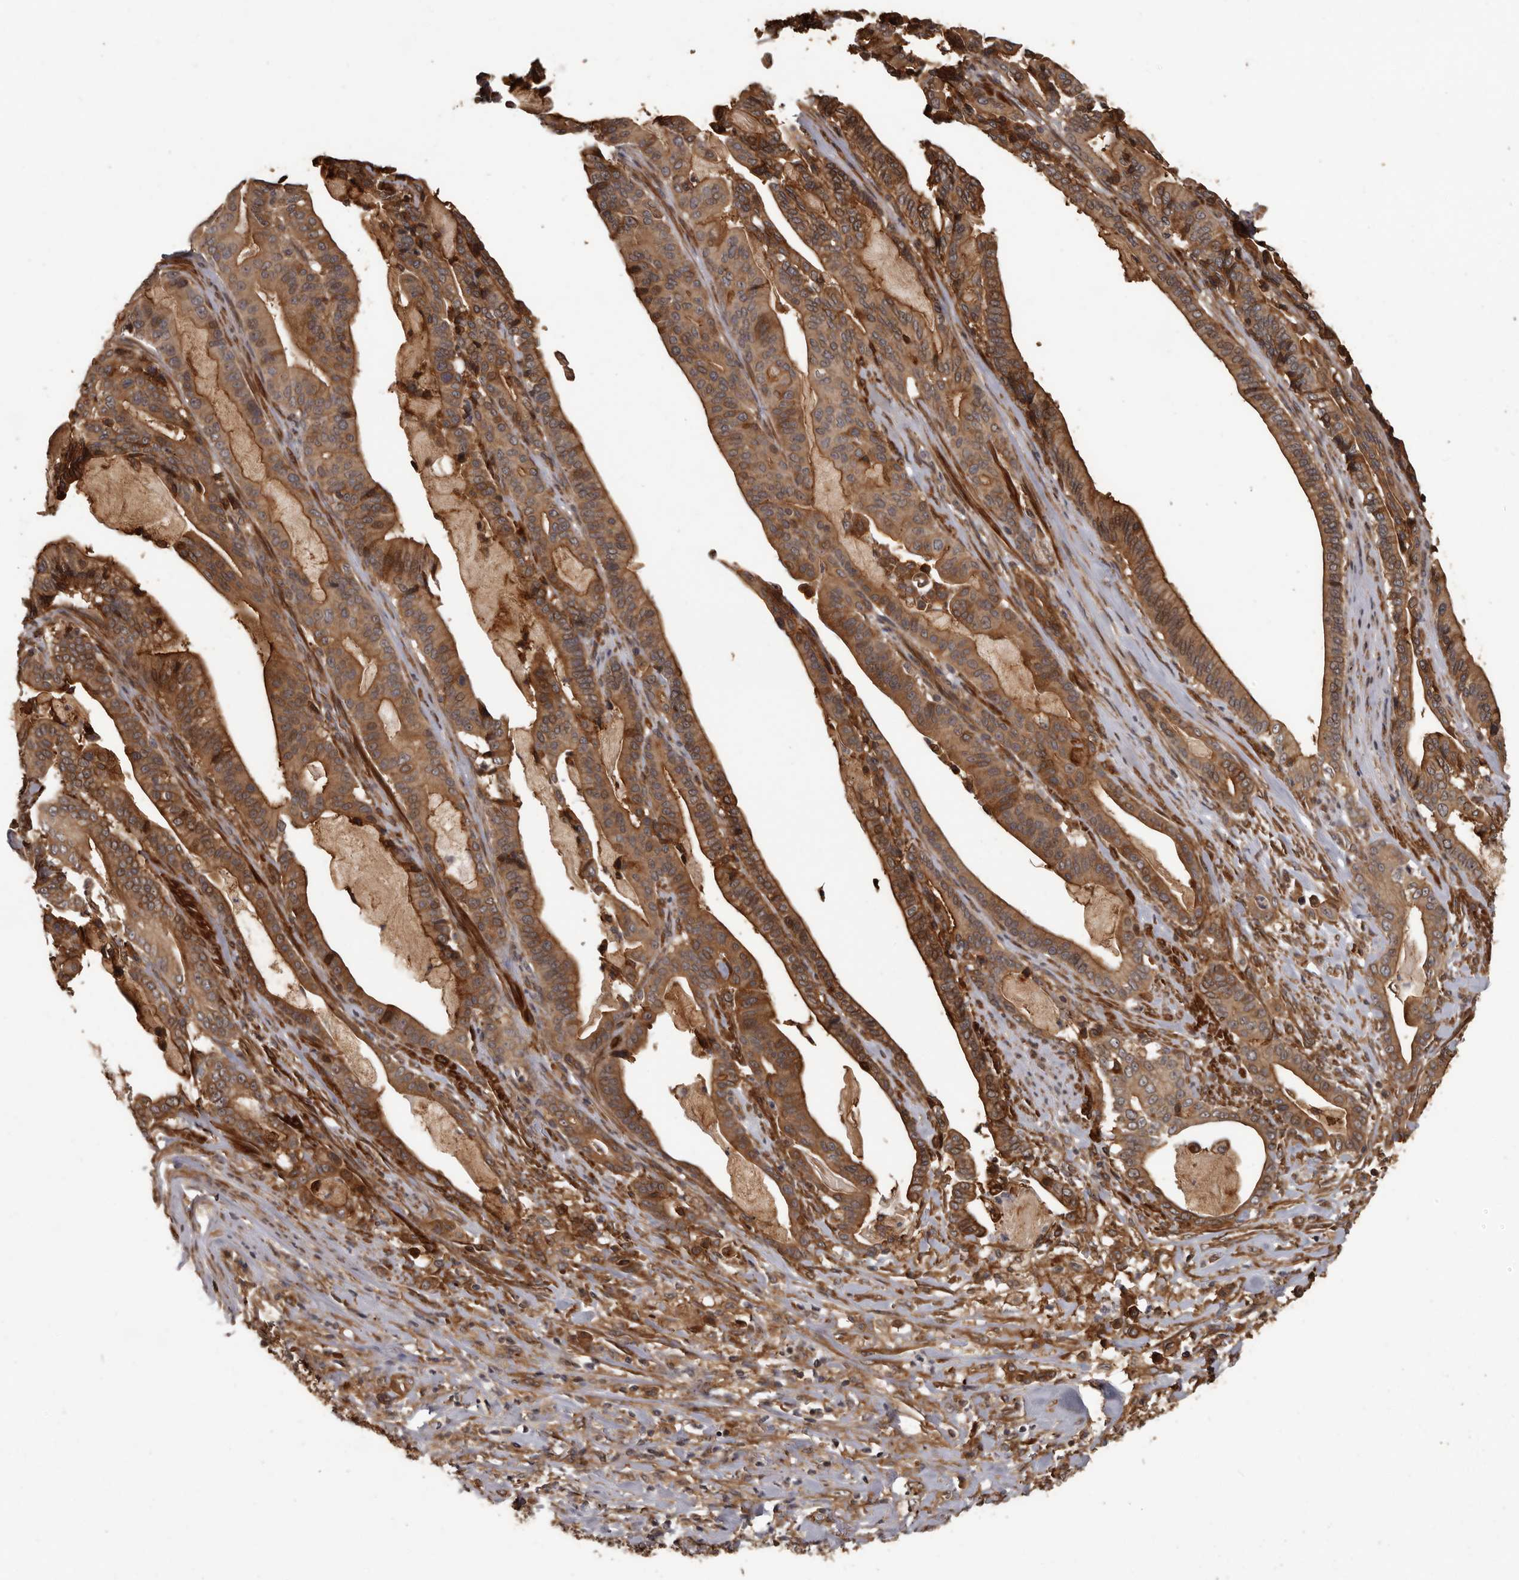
{"staining": {"intensity": "moderate", "quantity": ">75%", "location": "cytoplasmic/membranous"}, "tissue": "pancreatic cancer", "cell_type": "Tumor cells", "image_type": "cancer", "snomed": [{"axis": "morphology", "description": "Adenocarcinoma, NOS"}, {"axis": "topography", "description": "Pancreas"}], "caption": "This is an image of IHC staining of pancreatic adenocarcinoma, which shows moderate staining in the cytoplasmic/membranous of tumor cells.", "gene": "SLITRK6", "patient": {"sex": "male", "age": 63}}